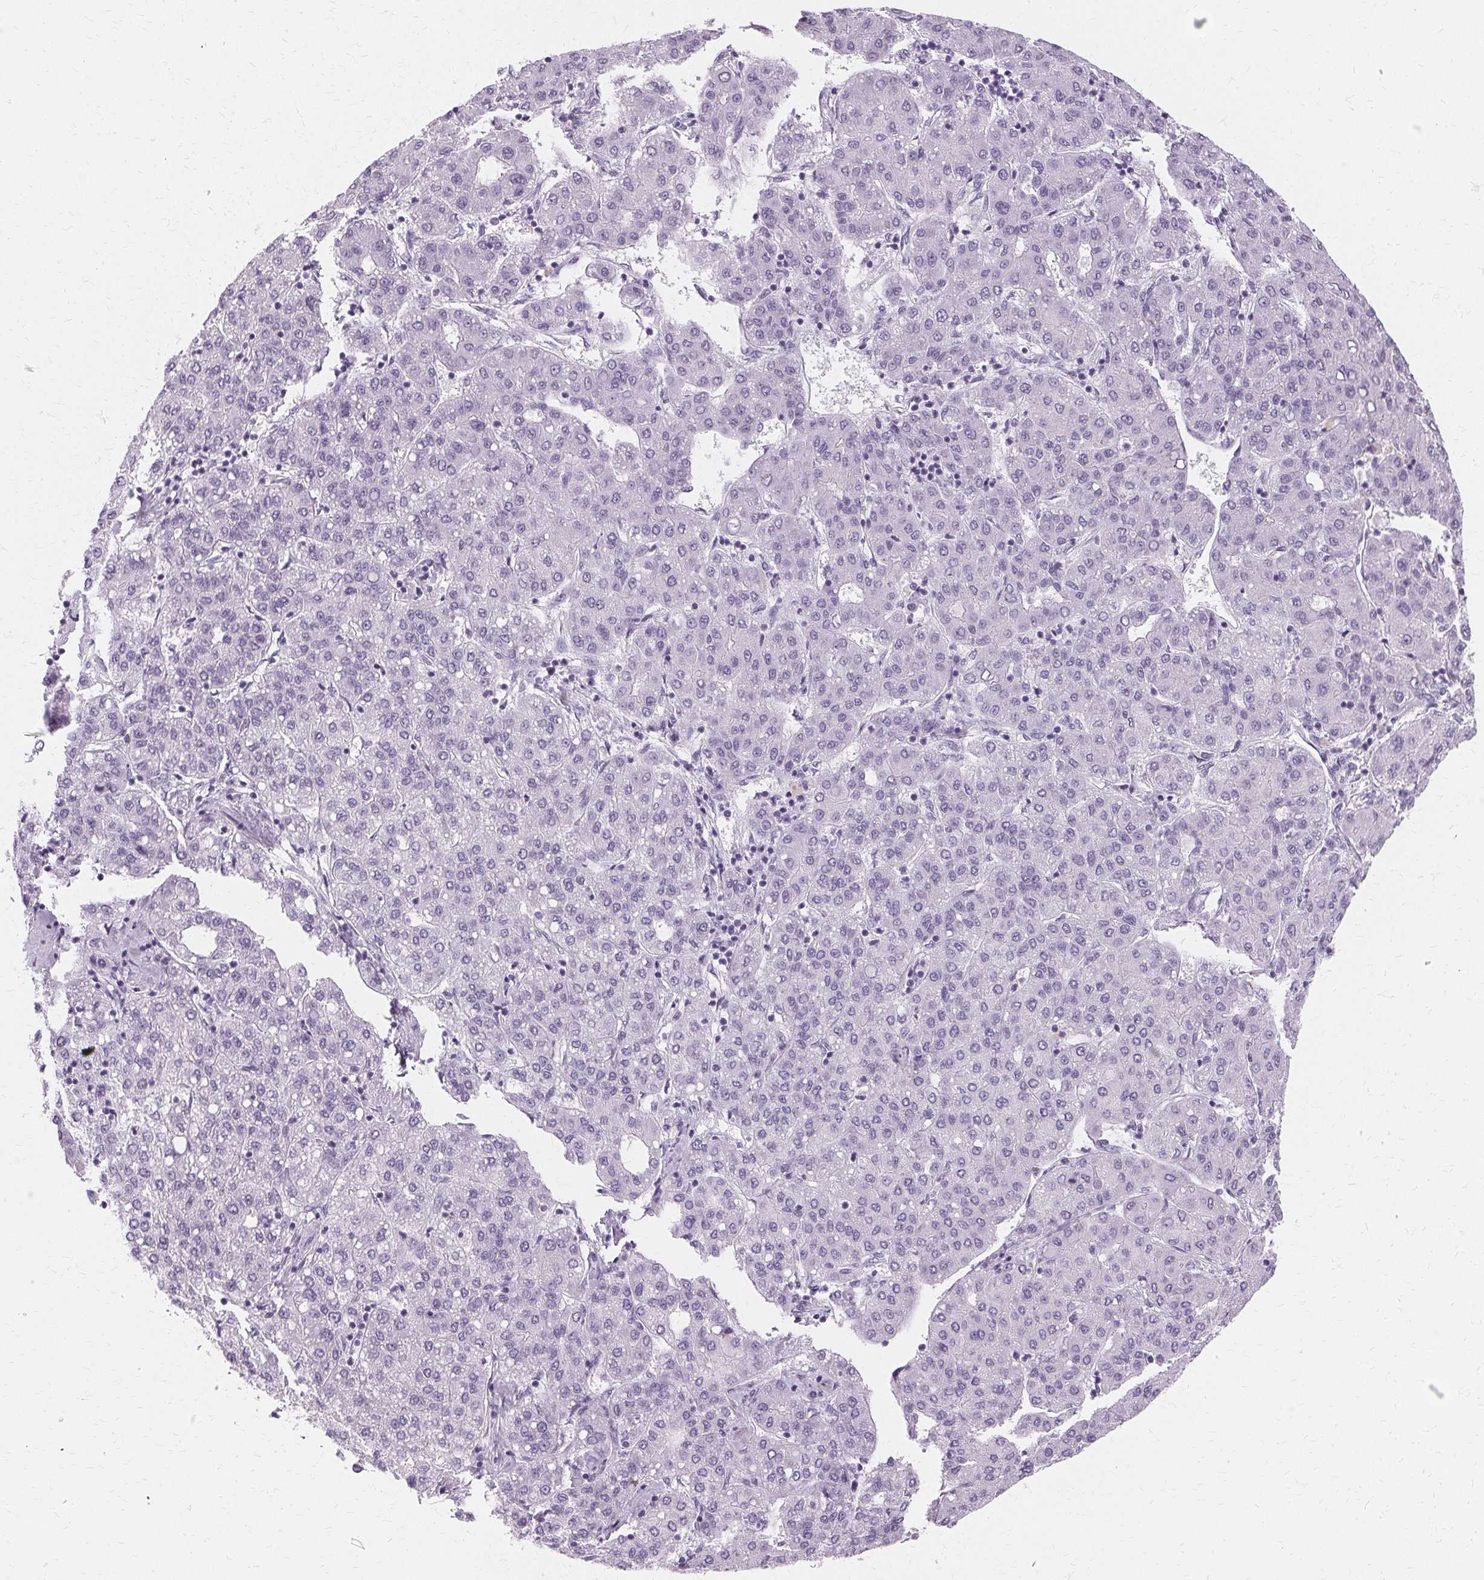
{"staining": {"intensity": "negative", "quantity": "none", "location": "none"}, "tissue": "liver cancer", "cell_type": "Tumor cells", "image_type": "cancer", "snomed": [{"axis": "morphology", "description": "Carcinoma, Hepatocellular, NOS"}, {"axis": "topography", "description": "Liver"}], "caption": "Liver hepatocellular carcinoma was stained to show a protein in brown. There is no significant staining in tumor cells. Nuclei are stained in blue.", "gene": "KRT6C", "patient": {"sex": "male", "age": 65}}